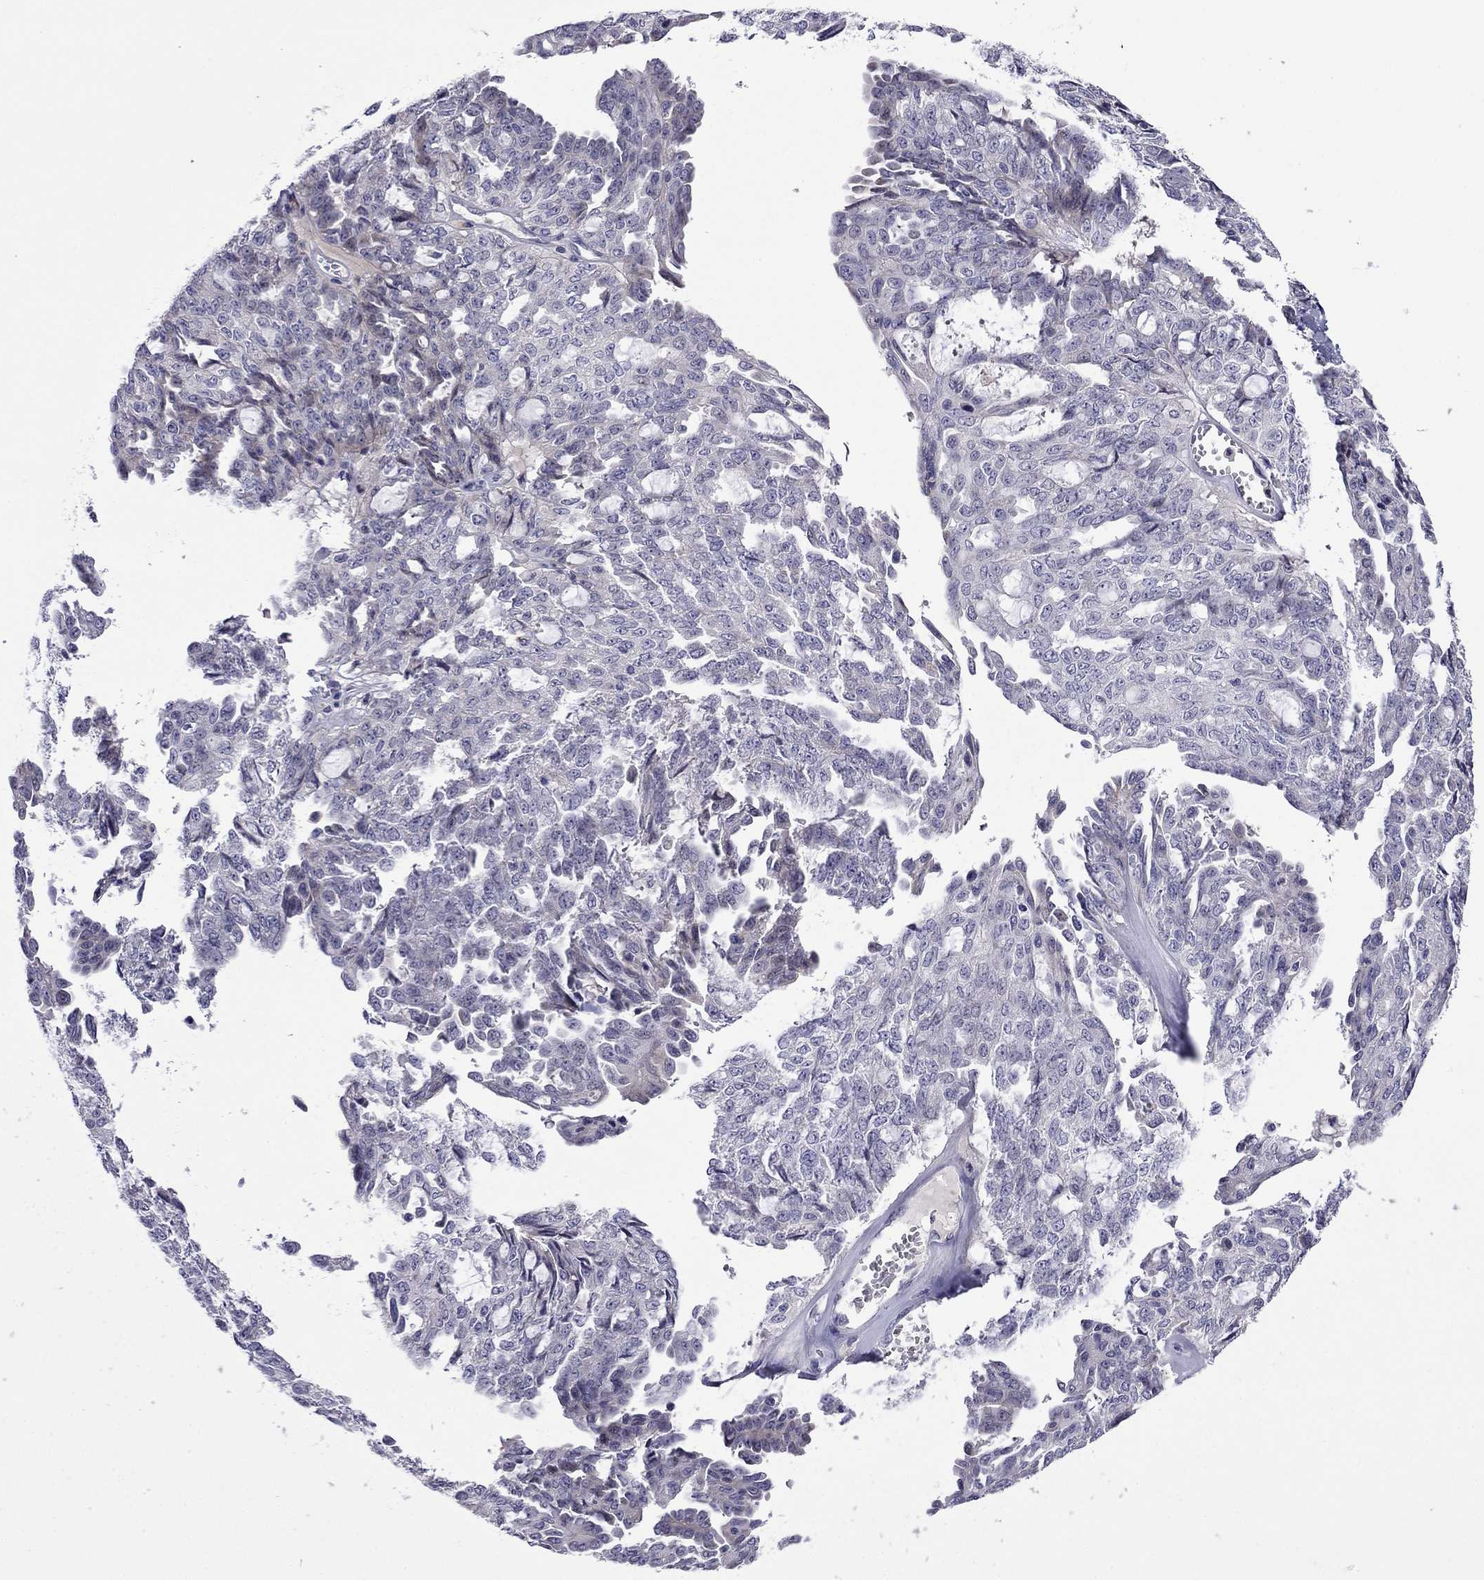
{"staining": {"intensity": "negative", "quantity": "none", "location": "none"}, "tissue": "ovarian cancer", "cell_type": "Tumor cells", "image_type": "cancer", "snomed": [{"axis": "morphology", "description": "Cystadenocarcinoma, serous, NOS"}, {"axis": "topography", "description": "Ovary"}], "caption": "There is no significant expression in tumor cells of ovarian cancer.", "gene": "STAR", "patient": {"sex": "female", "age": 71}}